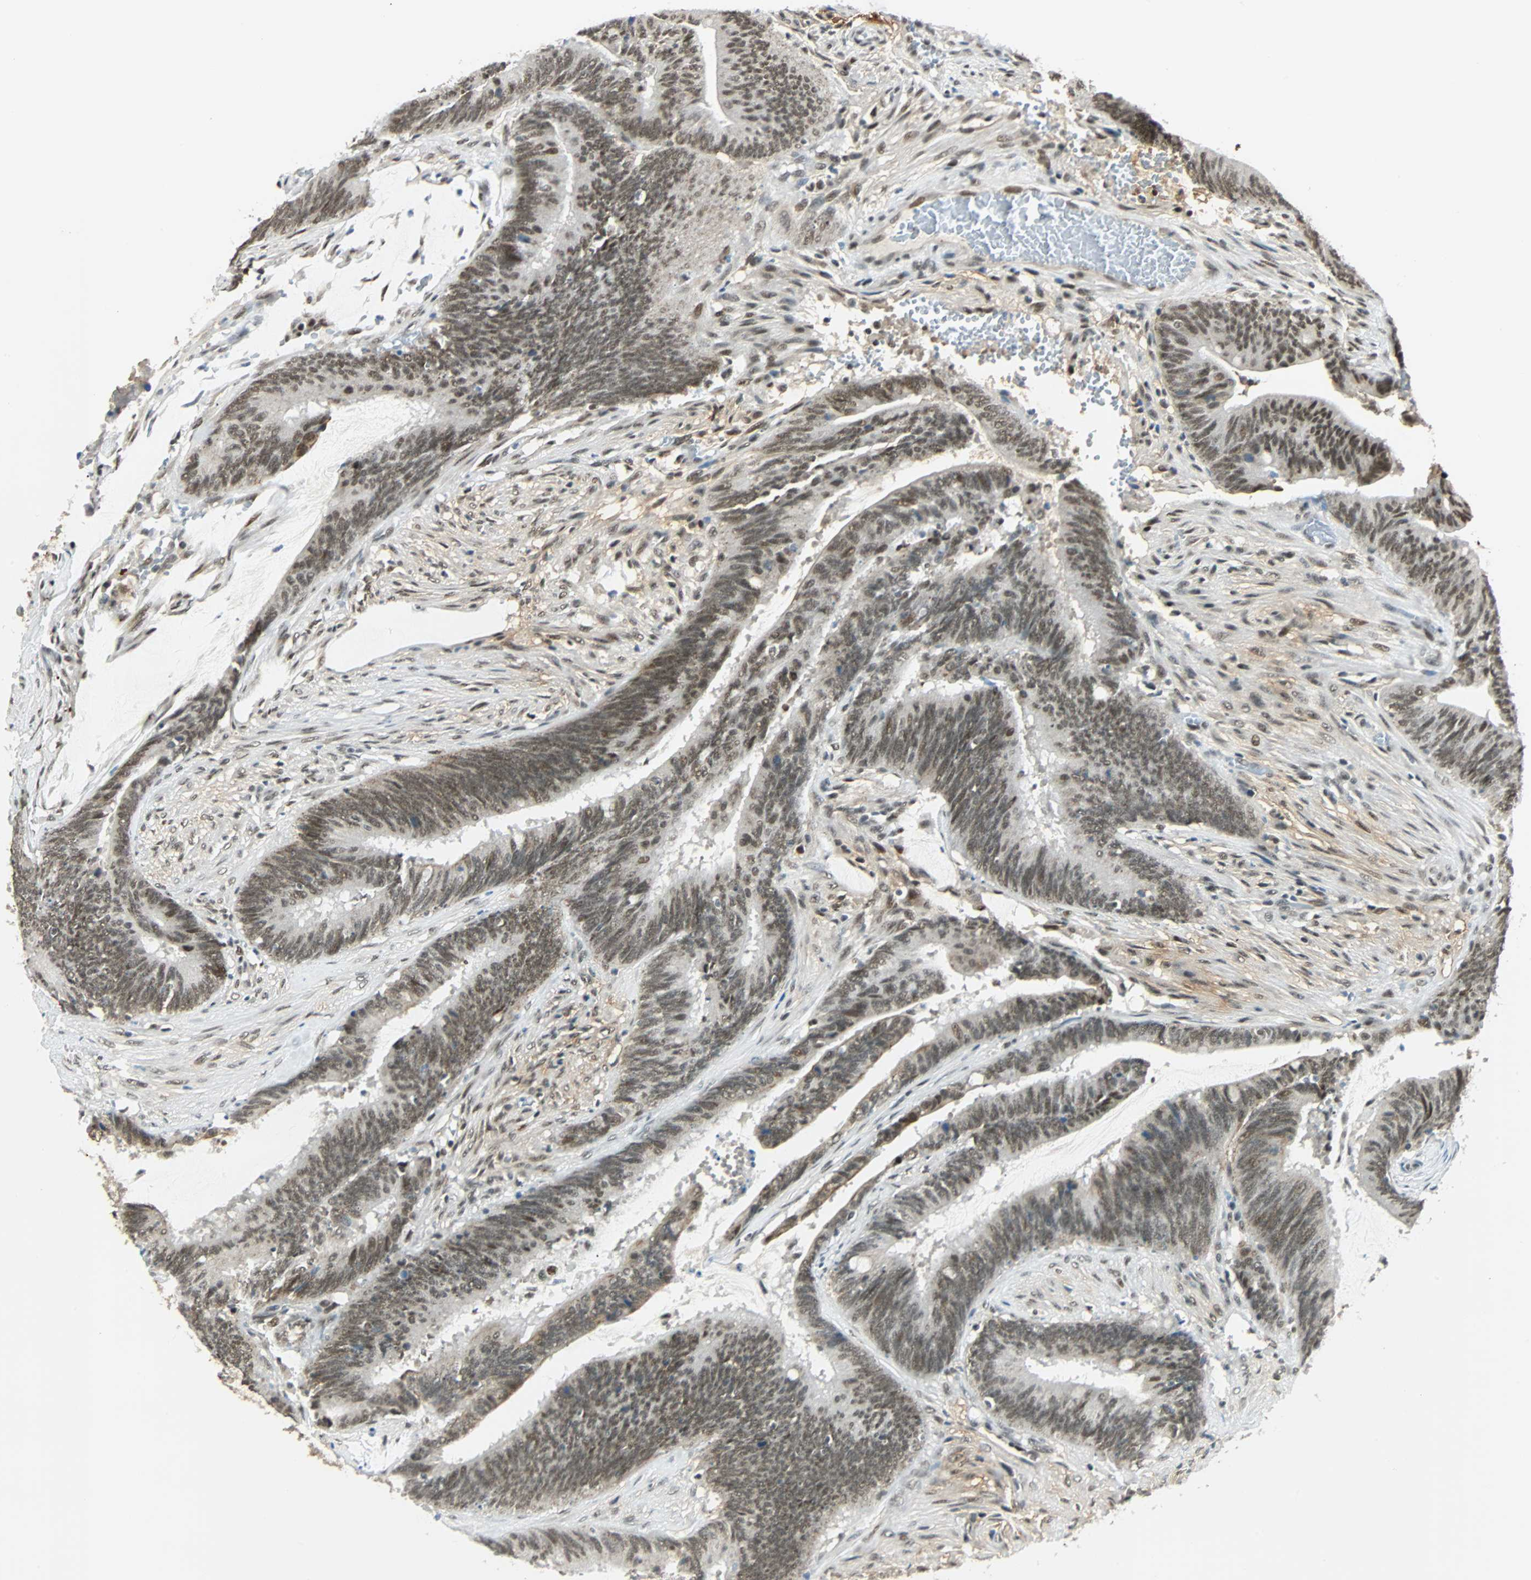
{"staining": {"intensity": "moderate", "quantity": ">75%", "location": "nuclear"}, "tissue": "colorectal cancer", "cell_type": "Tumor cells", "image_type": "cancer", "snomed": [{"axis": "morphology", "description": "Adenocarcinoma, NOS"}, {"axis": "topography", "description": "Rectum"}], "caption": "Immunohistochemistry (DAB (3,3'-diaminobenzidine)) staining of adenocarcinoma (colorectal) reveals moderate nuclear protein expression in approximately >75% of tumor cells. (DAB (3,3'-diaminobenzidine) = brown stain, brightfield microscopy at high magnification).", "gene": "NELFE", "patient": {"sex": "female", "age": 66}}